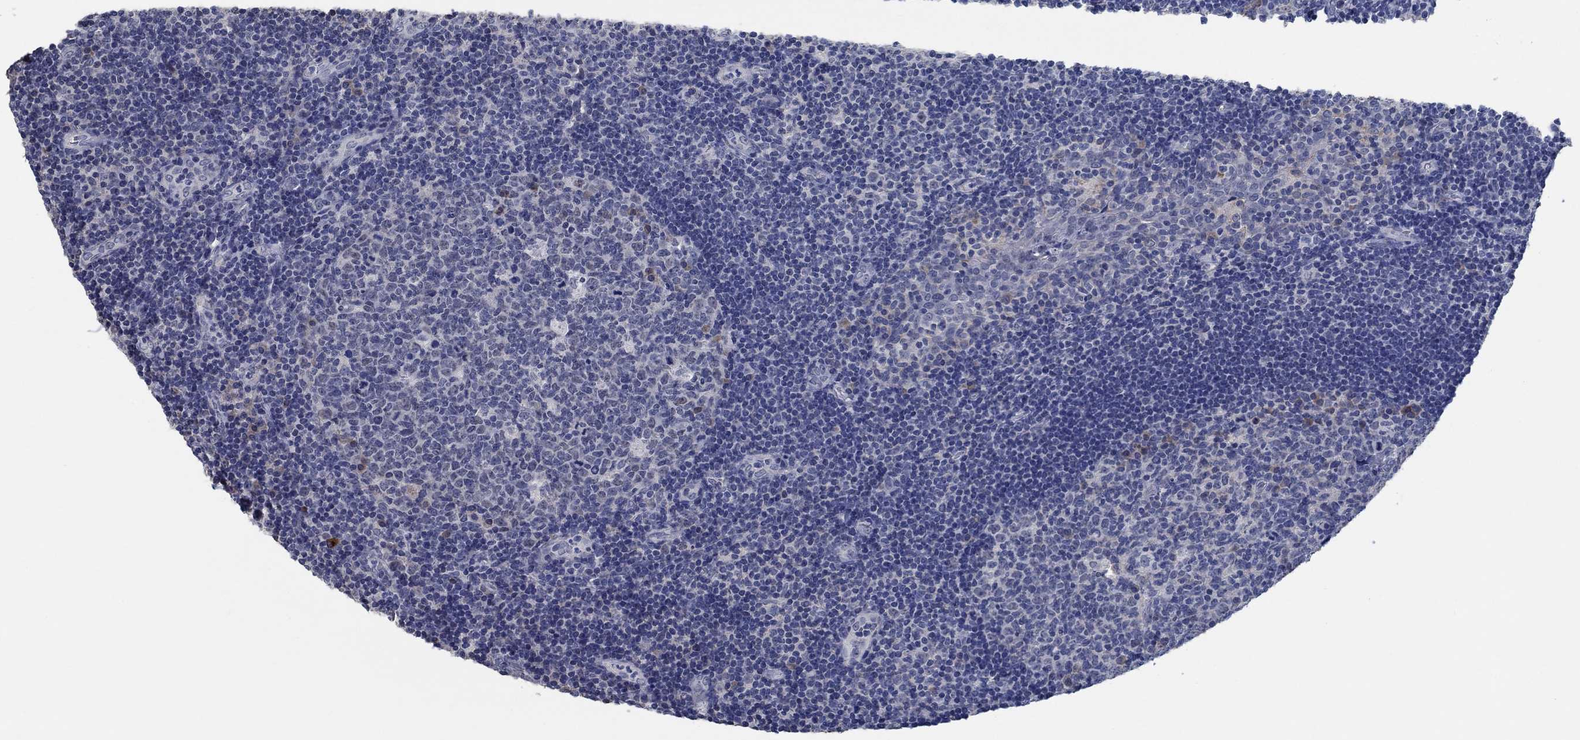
{"staining": {"intensity": "moderate", "quantity": "<25%", "location": "cytoplasmic/membranous"}, "tissue": "tonsil", "cell_type": "Germinal center cells", "image_type": "normal", "snomed": [{"axis": "morphology", "description": "Normal tissue, NOS"}, {"axis": "topography", "description": "Tonsil"}], "caption": "Approximately <25% of germinal center cells in benign human tonsil display moderate cytoplasmic/membranous protein positivity as visualized by brown immunohistochemical staining.", "gene": "OBSCN", "patient": {"sex": "female", "age": 13}}